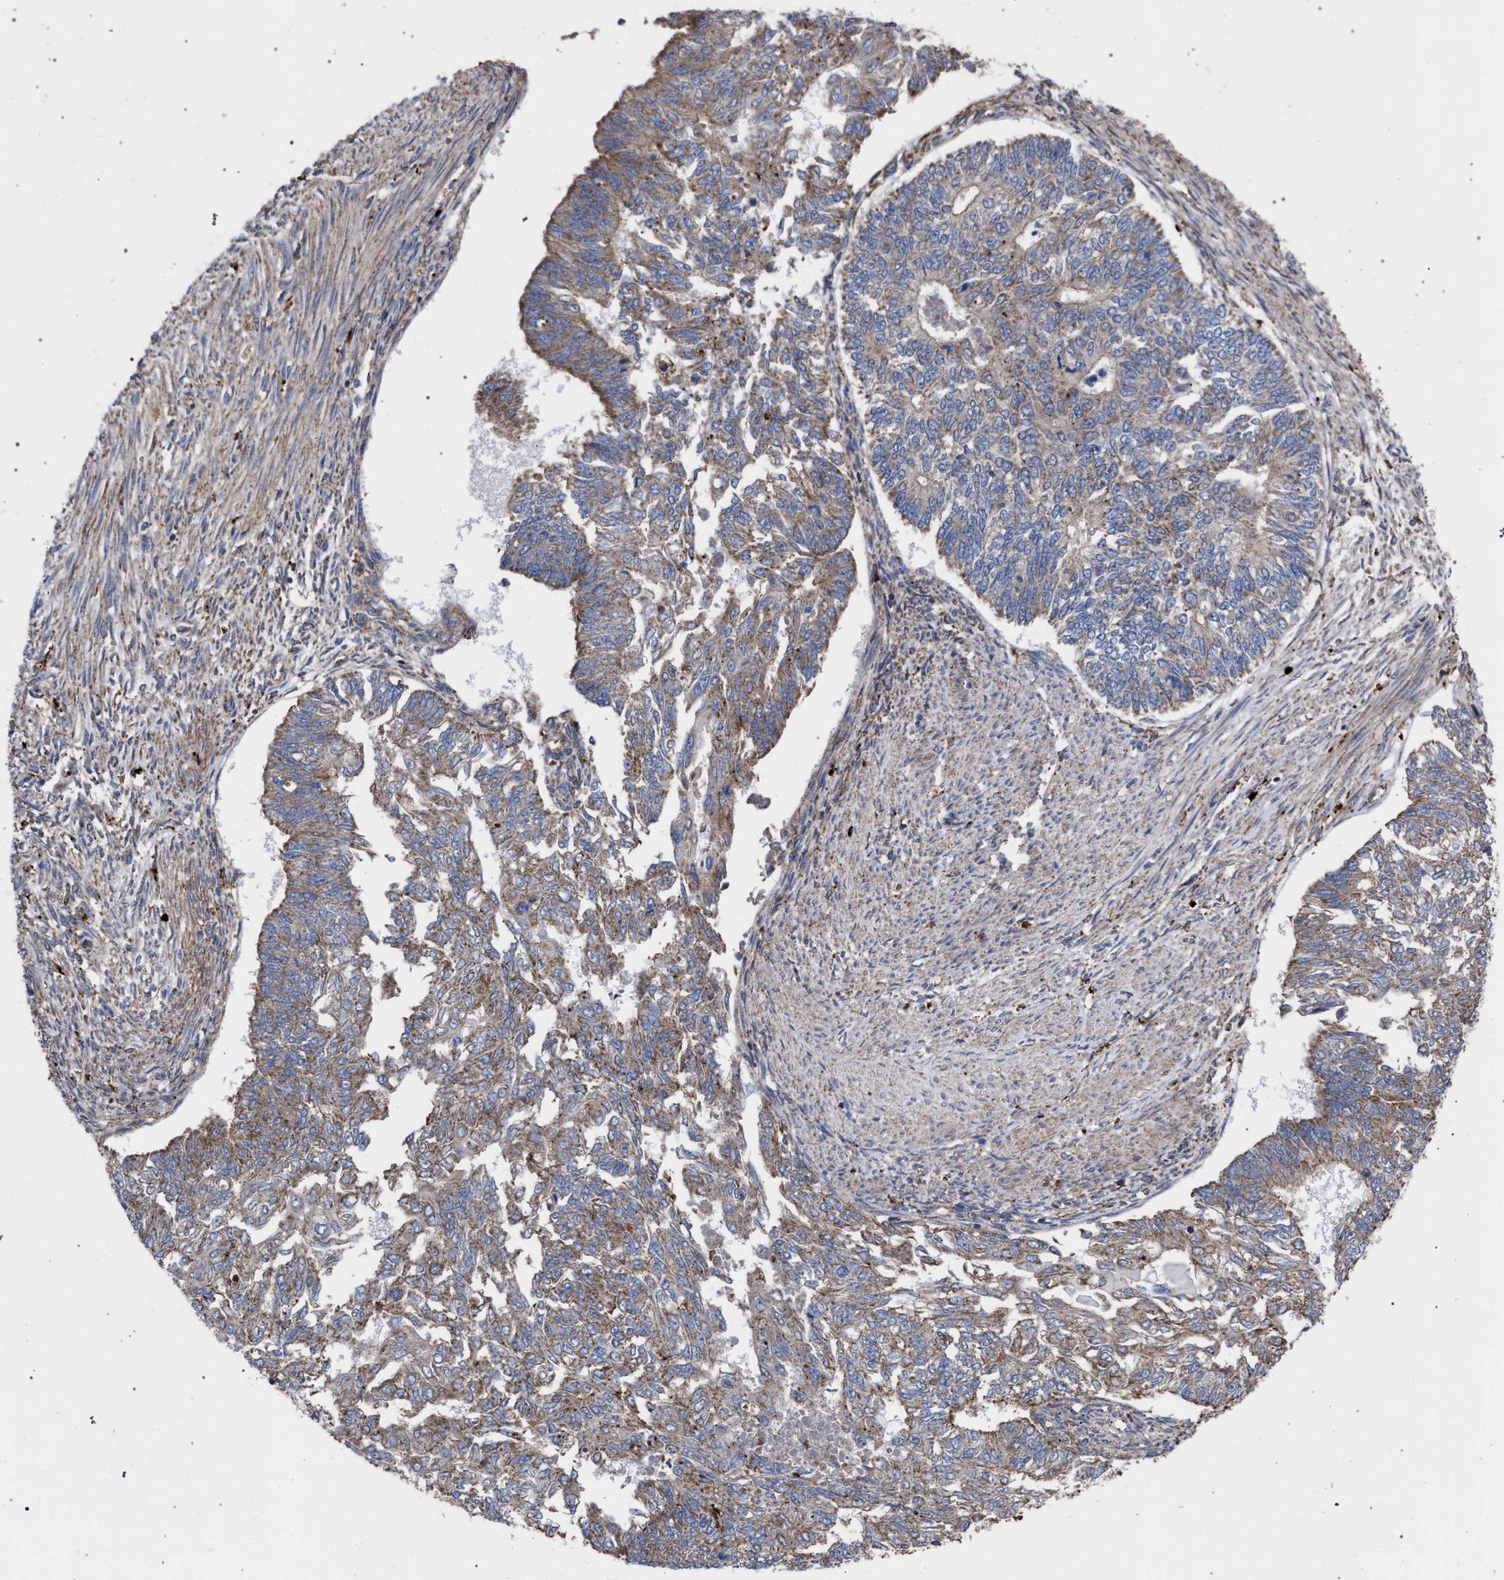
{"staining": {"intensity": "moderate", "quantity": "25%-75%", "location": "cytoplasmic/membranous"}, "tissue": "endometrial cancer", "cell_type": "Tumor cells", "image_type": "cancer", "snomed": [{"axis": "morphology", "description": "Adenocarcinoma, NOS"}, {"axis": "topography", "description": "Endometrium"}], "caption": "An IHC photomicrograph of tumor tissue is shown. Protein staining in brown labels moderate cytoplasmic/membranous positivity in endometrial adenocarcinoma within tumor cells.", "gene": "PPT1", "patient": {"sex": "female", "age": 32}}